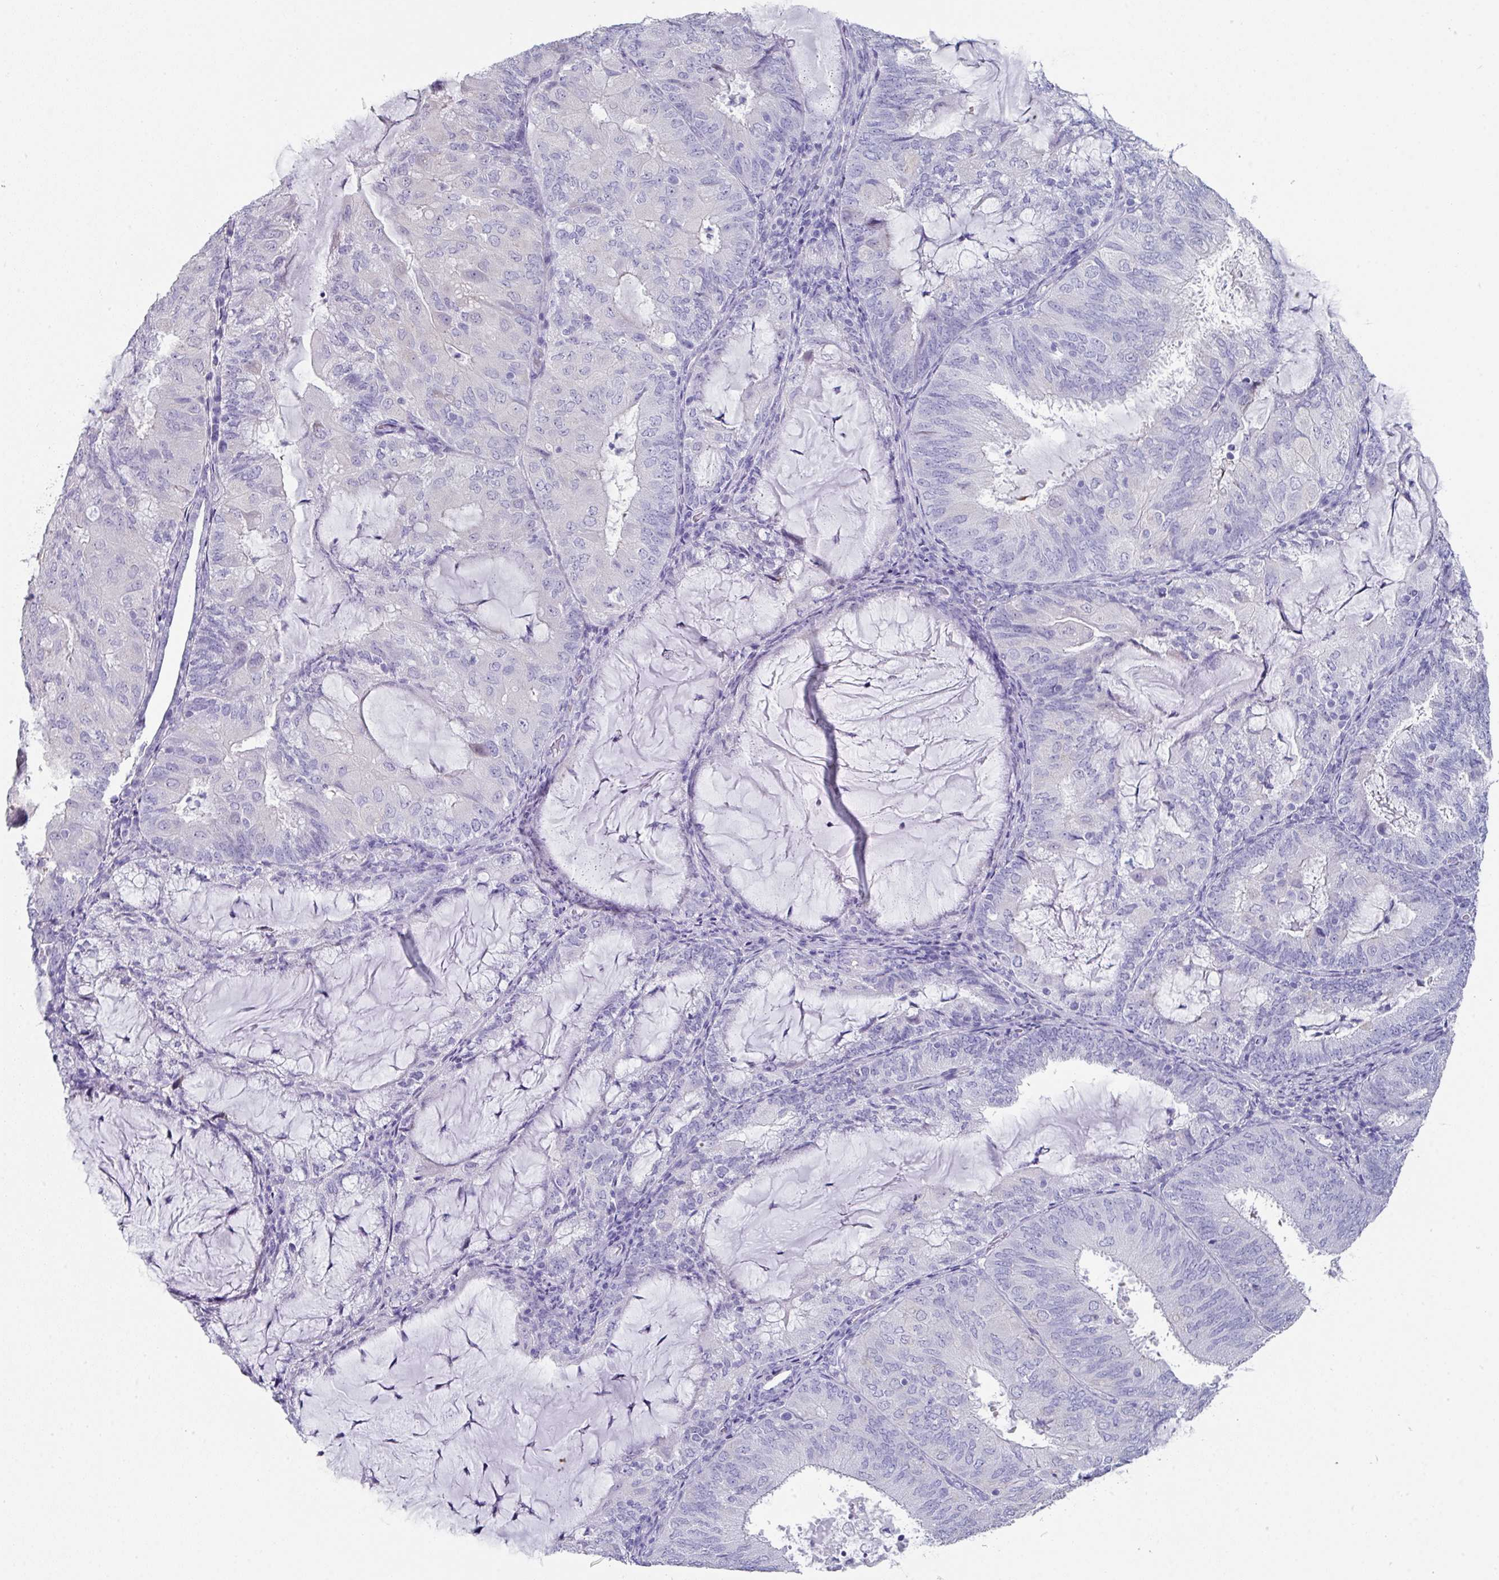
{"staining": {"intensity": "negative", "quantity": "none", "location": "none"}, "tissue": "endometrial cancer", "cell_type": "Tumor cells", "image_type": "cancer", "snomed": [{"axis": "morphology", "description": "Adenocarcinoma, NOS"}, {"axis": "topography", "description": "Endometrium"}], "caption": "A micrograph of adenocarcinoma (endometrial) stained for a protein demonstrates no brown staining in tumor cells.", "gene": "PEX10", "patient": {"sex": "female", "age": 81}}